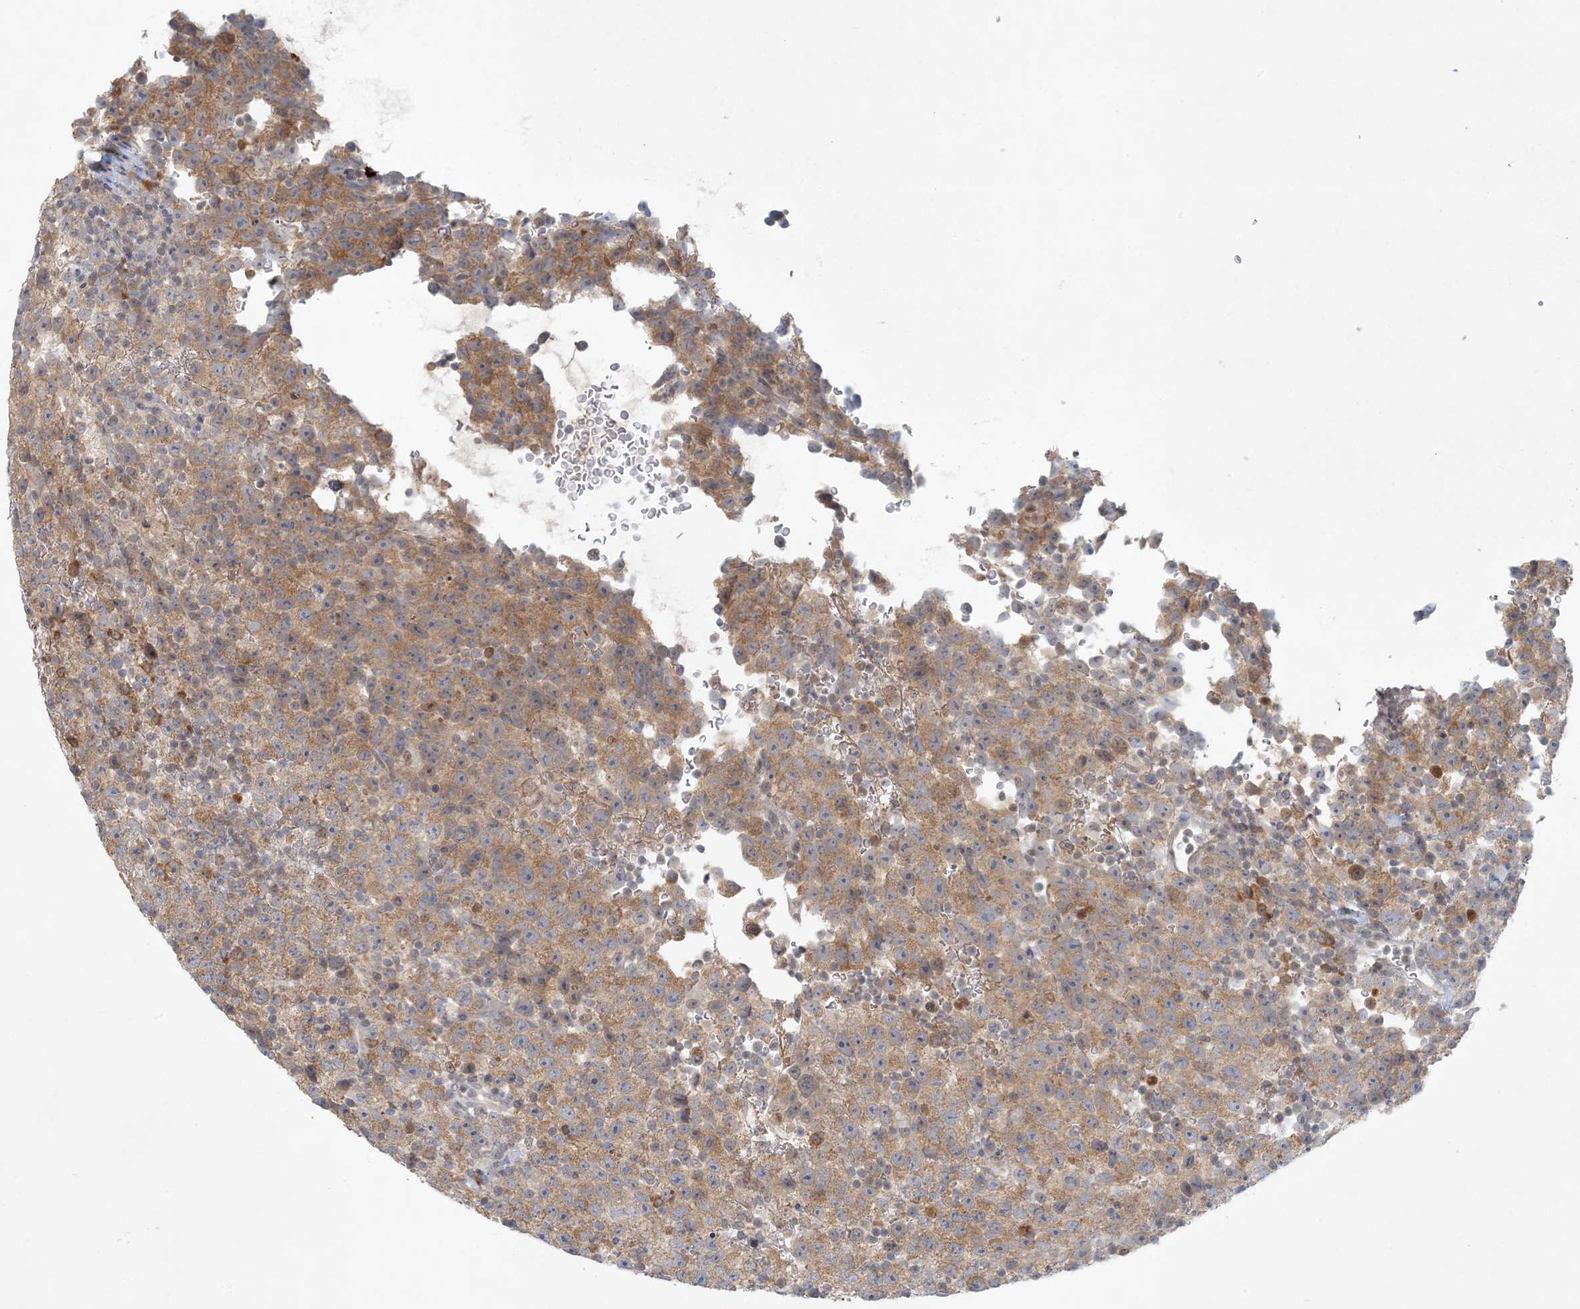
{"staining": {"intensity": "moderate", "quantity": ">75%", "location": "cytoplasmic/membranous"}, "tissue": "testis cancer", "cell_type": "Tumor cells", "image_type": "cancer", "snomed": [{"axis": "morphology", "description": "Seminoma, NOS"}, {"axis": "topography", "description": "Testis"}], "caption": "DAB (3,3'-diaminobenzidine) immunohistochemical staining of human seminoma (testis) exhibits moderate cytoplasmic/membranous protein staining in approximately >75% of tumor cells.", "gene": "OBI1", "patient": {"sex": "male", "age": 22}}